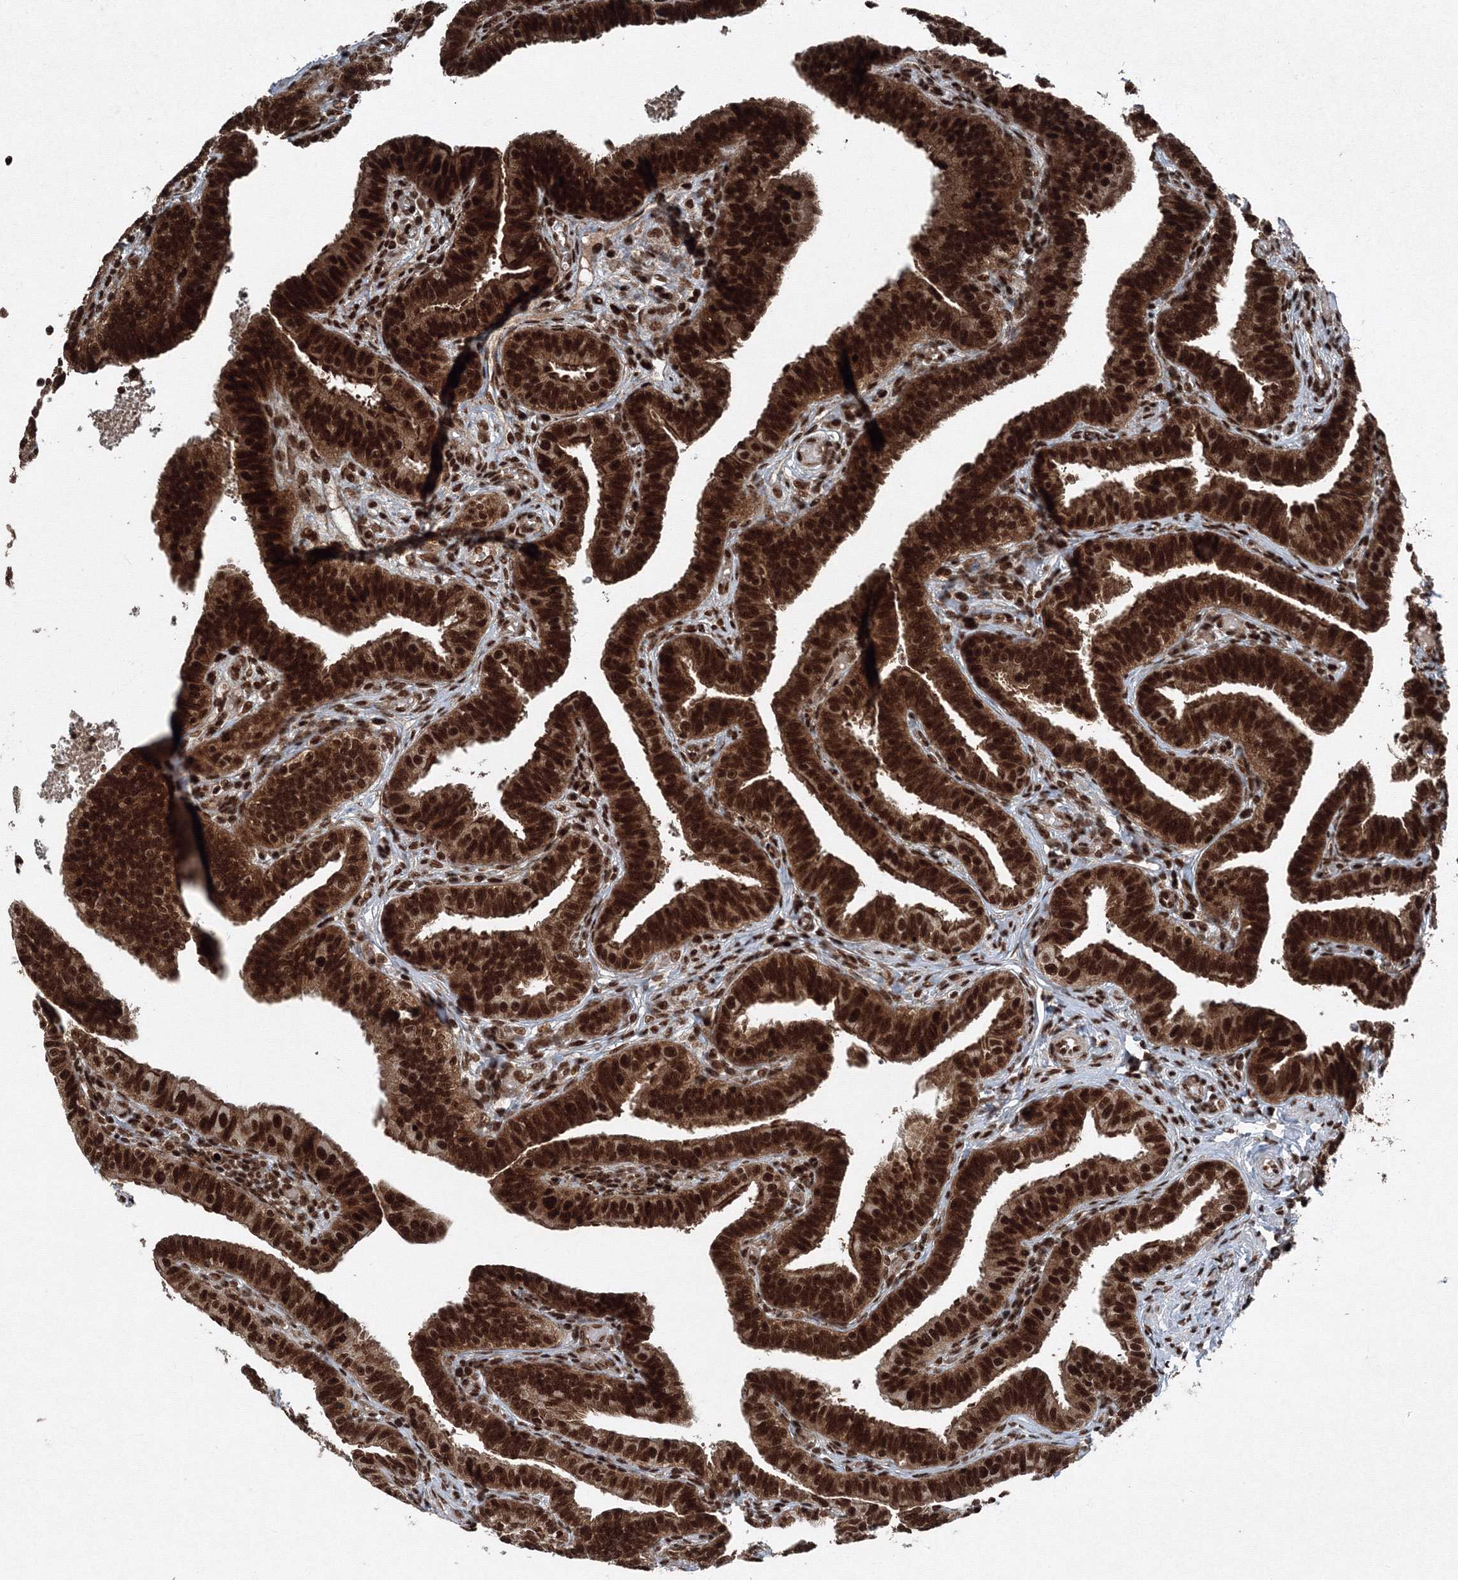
{"staining": {"intensity": "strong", "quantity": ">75%", "location": "nuclear"}, "tissue": "fallopian tube", "cell_type": "Glandular cells", "image_type": "normal", "snomed": [{"axis": "morphology", "description": "Normal tissue, NOS"}, {"axis": "topography", "description": "Fallopian tube"}], "caption": "Fallopian tube stained with a brown dye shows strong nuclear positive positivity in approximately >75% of glandular cells.", "gene": "SNRPC", "patient": {"sex": "female", "age": 39}}